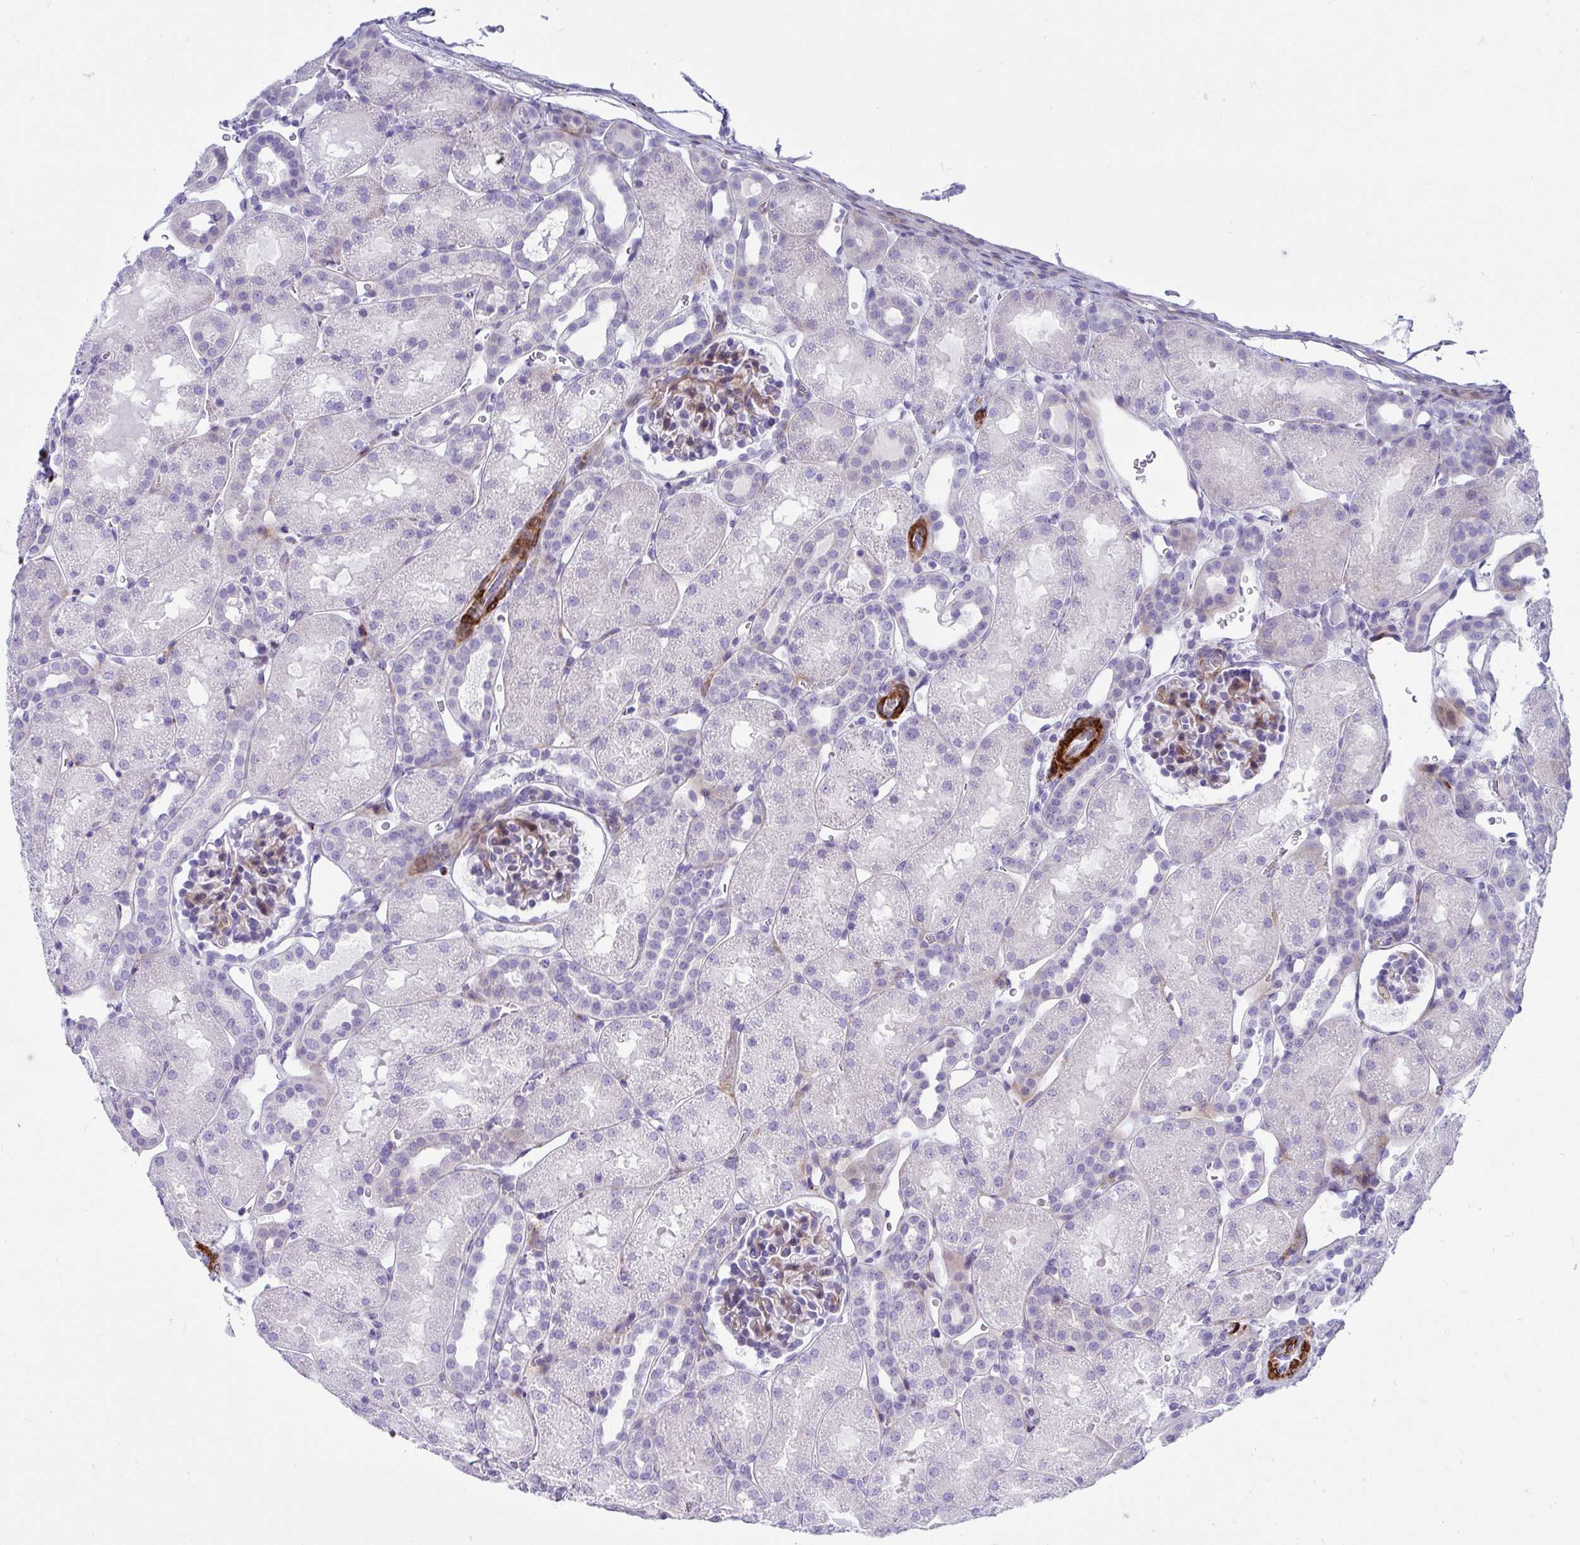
{"staining": {"intensity": "weak", "quantity": "<25%", "location": "cytoplasmic/membranous"}, "tissue": "kidney", "cell_type": "Cells in glomeruli", "image_type": "normal", "snomed": [{"axis": "morphology", "description": "Normal tissue, NOS"}, {"axis": "topography", "description": "Kidney"}], "caption": "High magnification brightfield microscopy of unremarkable kidney stained with DAB (brown) and counterstained with hematoxylin (blue): cells in glomeruli show no significant expression. (Stains: DAB (3,3'-diaminobenzidine) immunohistochemistry (IHC) with hematoxylin counter stain, Microscopy: brightfield microscopy at high magnification).", "gene": "GRXCR2", "patient": {"sex": "male", "age": 2}}